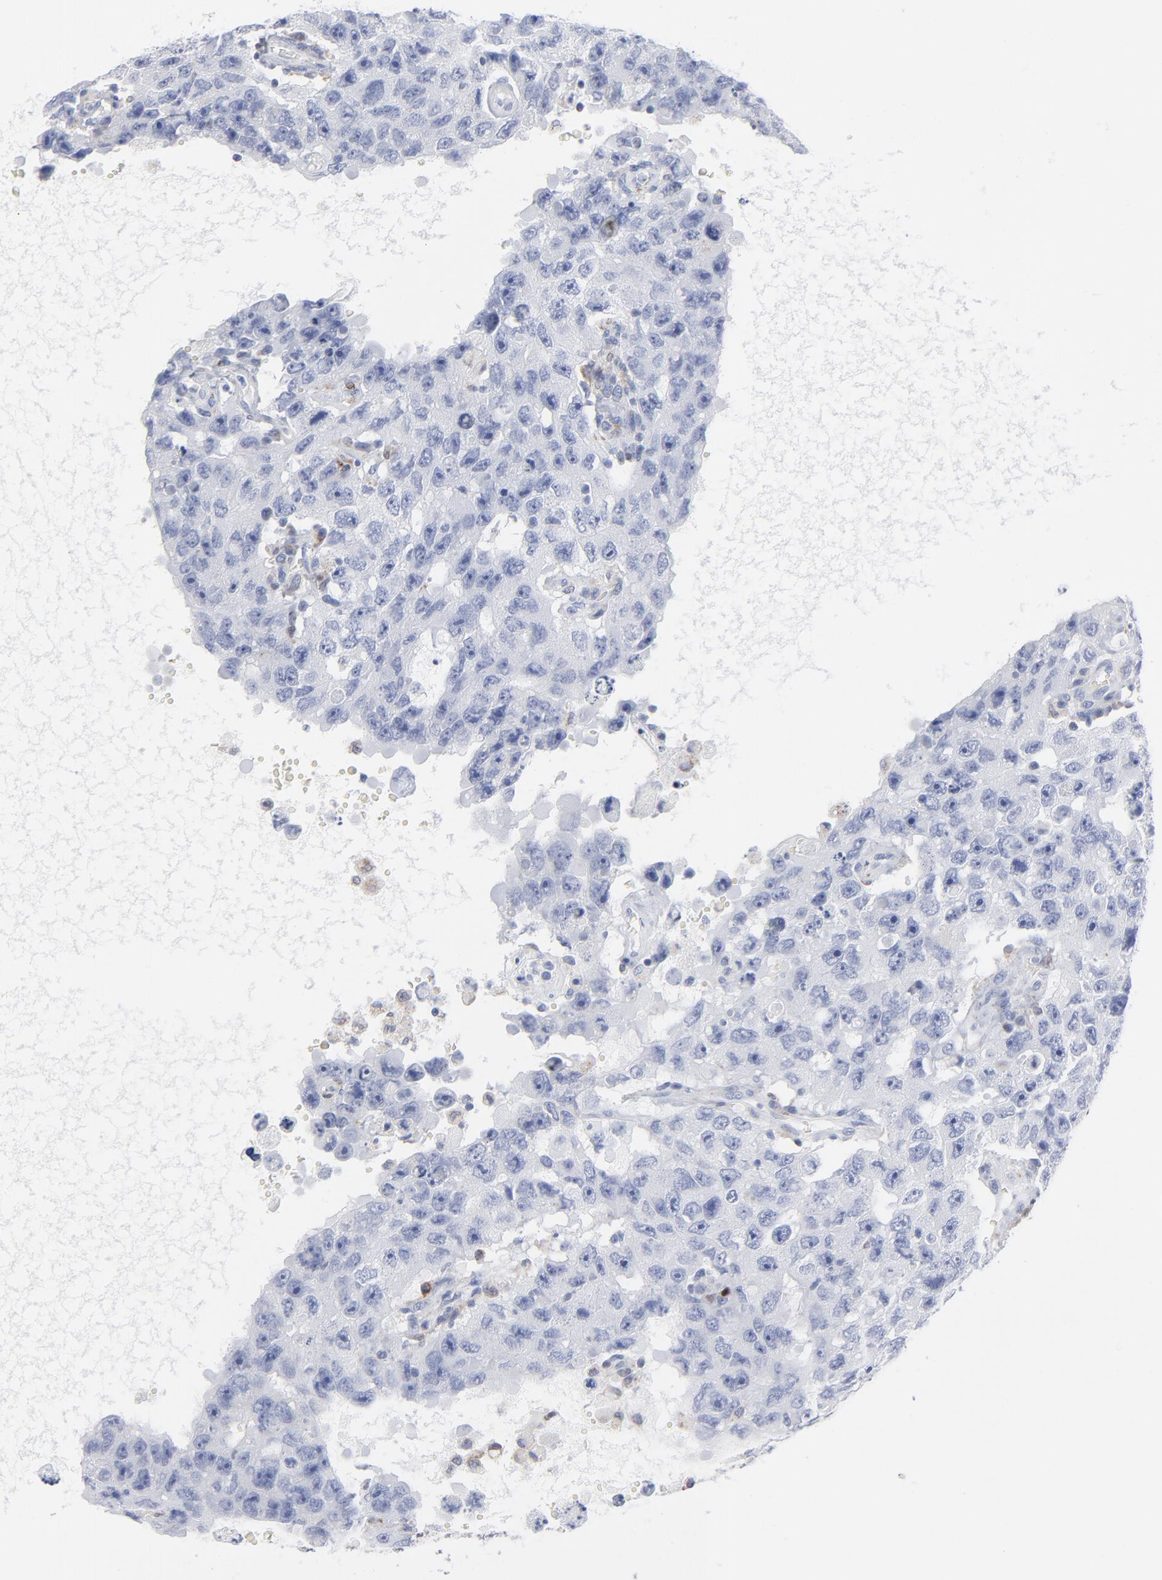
{"staining": {"intensity": "negative", "quantity": "none", "location": "none"}, "tissue": "testis cancer", "cell_type": "Tumor cells", "image_type": "cancer", "snomed": [{"axis": "morphology", "description": "Carcinoma, Embryonal, NOS"}, {"axis": "topography", "description": "Testis"}], "caption": "A histopathology image of human testis cancer (embryonal carcinoma) is negative for staining in tumor cells.", "gene": "CHCHD10", "patient": {"sex": "male", "age": 26}}